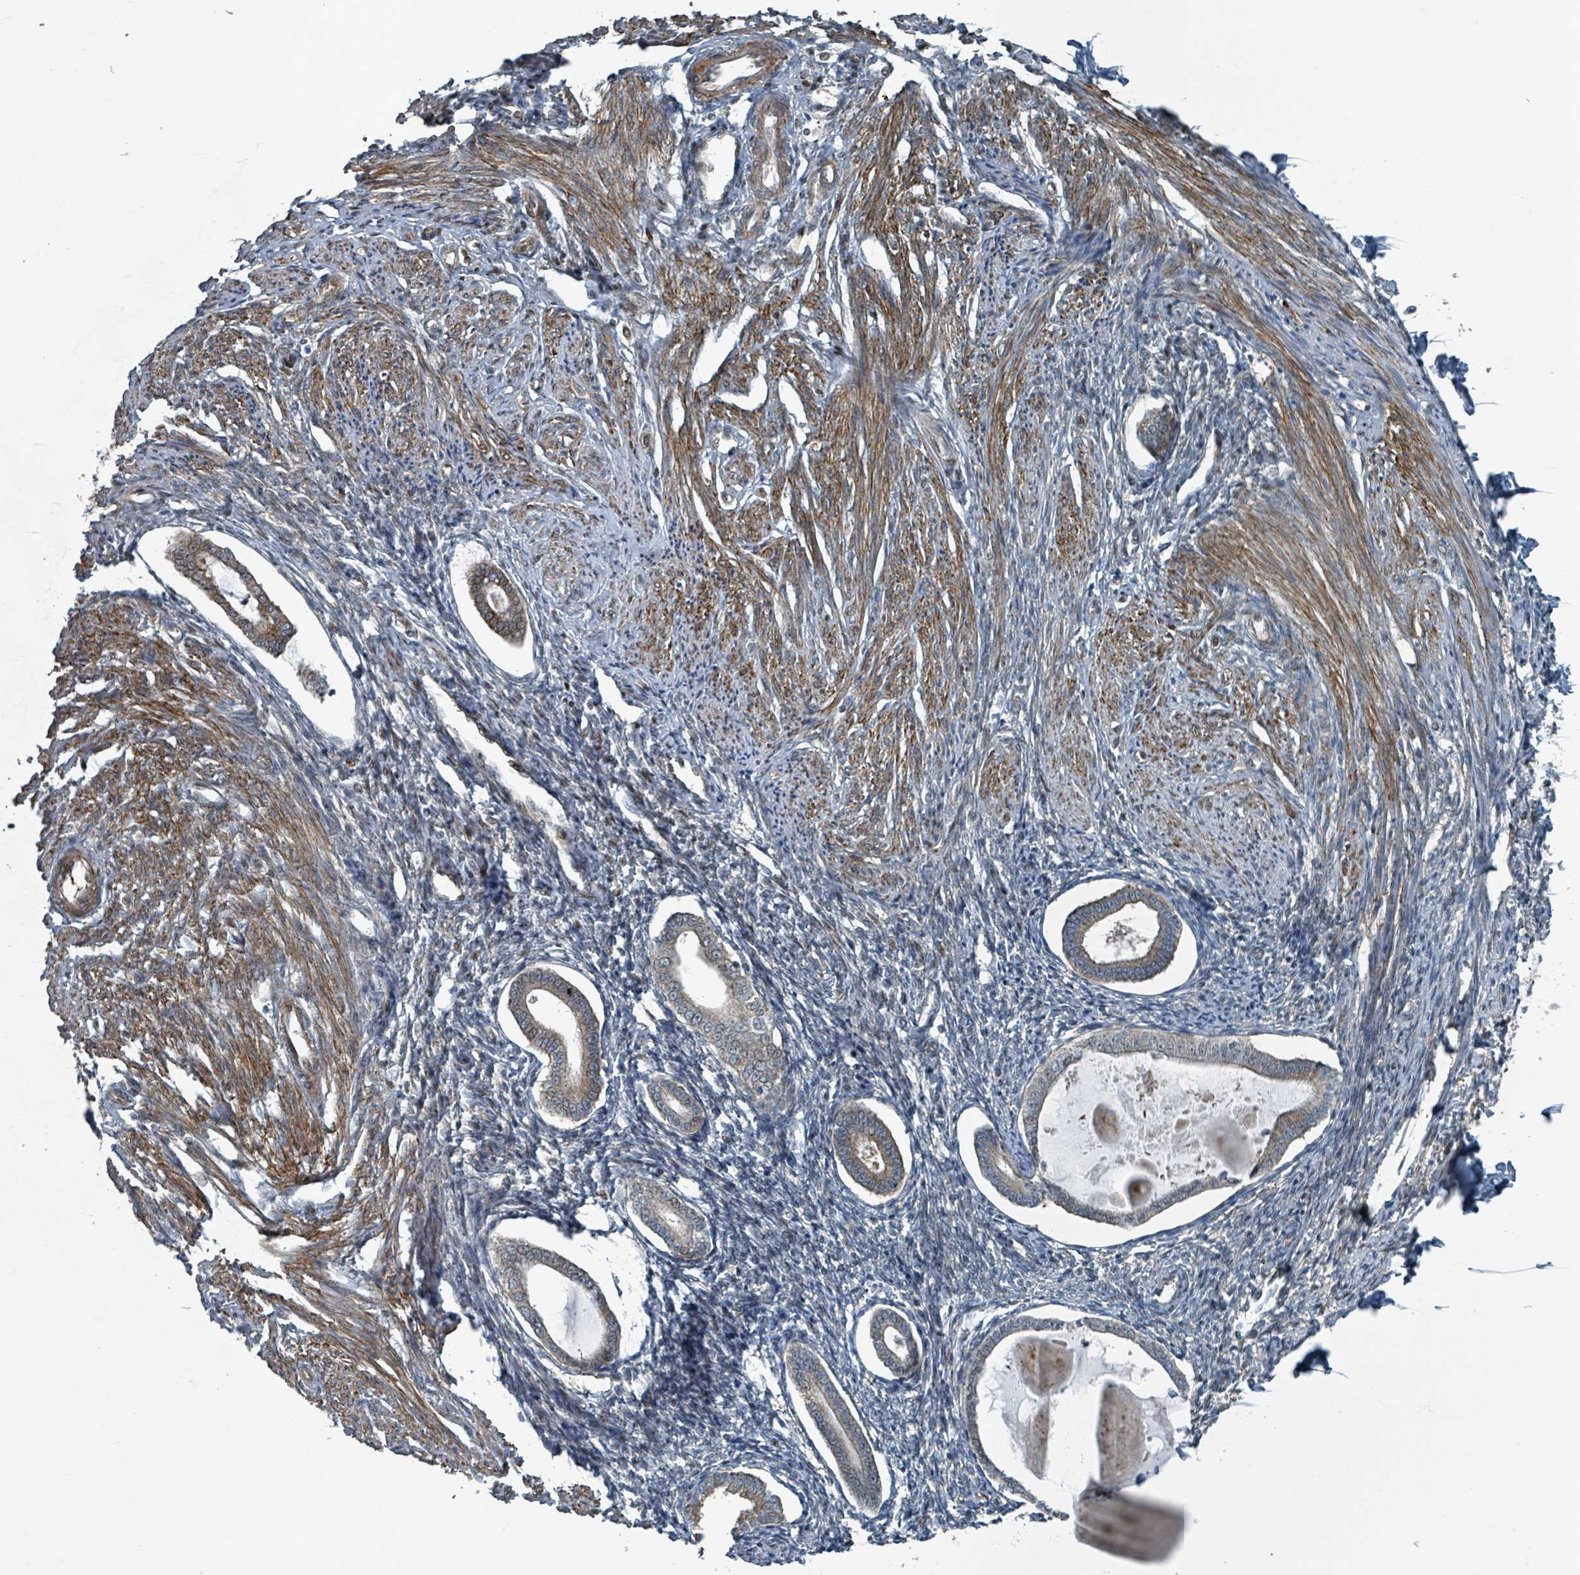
{"staining": {"intensity": "moderate", "quantity": "<25%", "location": "cytoplasmic/membranous"}, "tissue": "endometrium", "cell_type": "Cells in endometrial stroma", "image_type": "normal", "snomed": [{"axis": "morphology", "description": "Normal tissue, NOS"}, {"axis": "topography", "description": "Endometrium"}], "caption": "Moderate cytoplasmic/membranous positivity for a protein is seen in about <25% of cells in endometrial stroma of unremarkable endometrium using immunohistochemistry (IHC).", "gene": "RHPN2", "patient": {"sex": "female", "age": 56}}